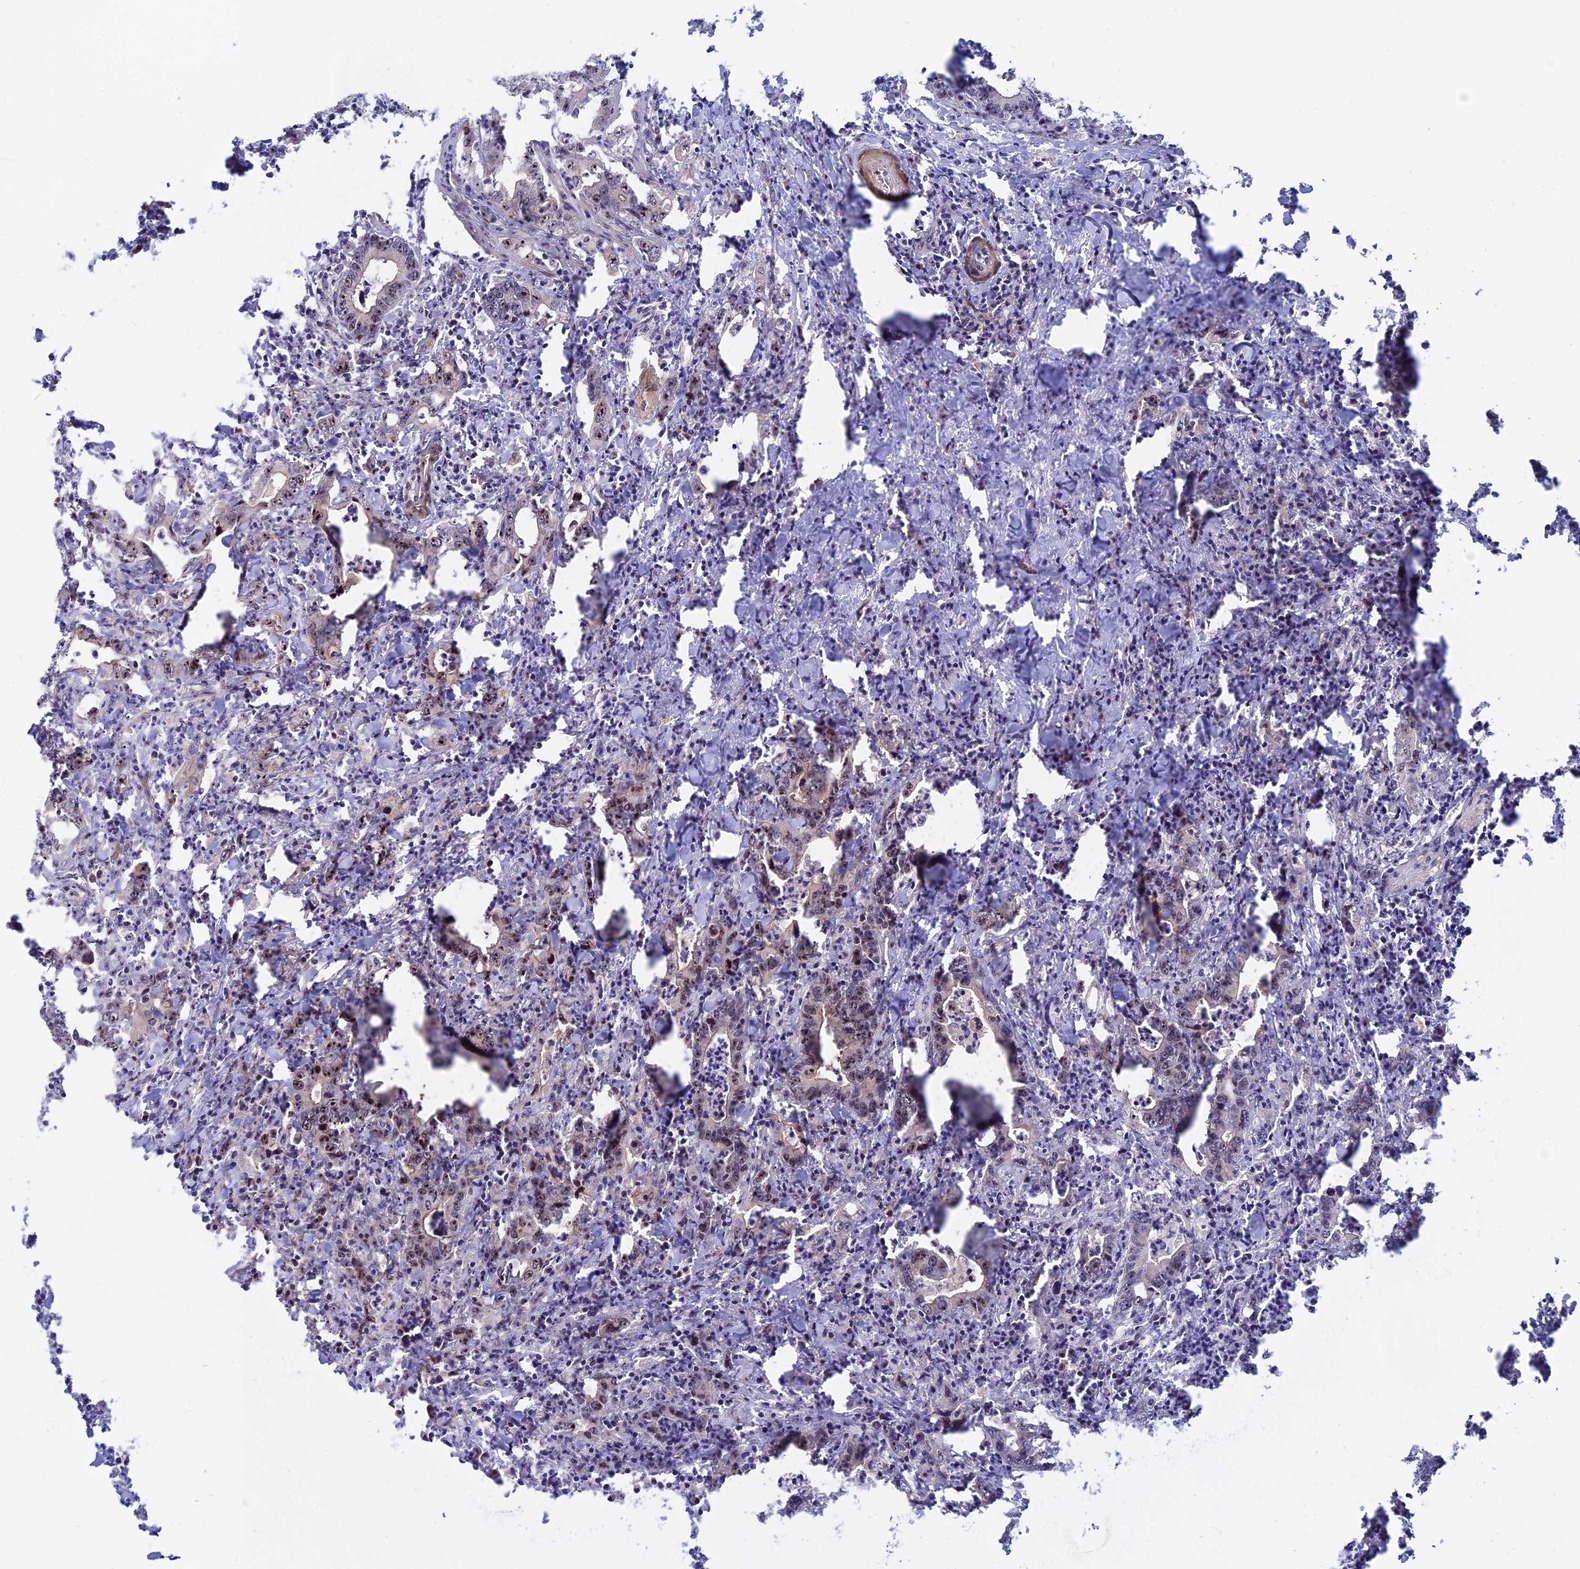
{"staining": {"intensity": "moderate", "quantity": "25%-75%", "location": "nuclear"}, "tissue": "colorectal cancer", "cell_type": "Tumor cells", "image_type": "cancer", "snomed": [{"axis": "morphology", "description": "Adenocarcinoma, NOS"}, {"axis": "topography", "description": "Colon"}], "caption": "Tumor cells demonstrate medium levels of moderate nuclear expression in approximately 25%-75% of cells in human colorectal cancer. The protein of interest is stained brown, and the nuclei are stained in blue (DAB (3,3'-diaminobenzidine) IHC with brightfield microscopy, high magnification).", "gene": "DBNDD1", "patient": {"sex": "female", "age": 75}}